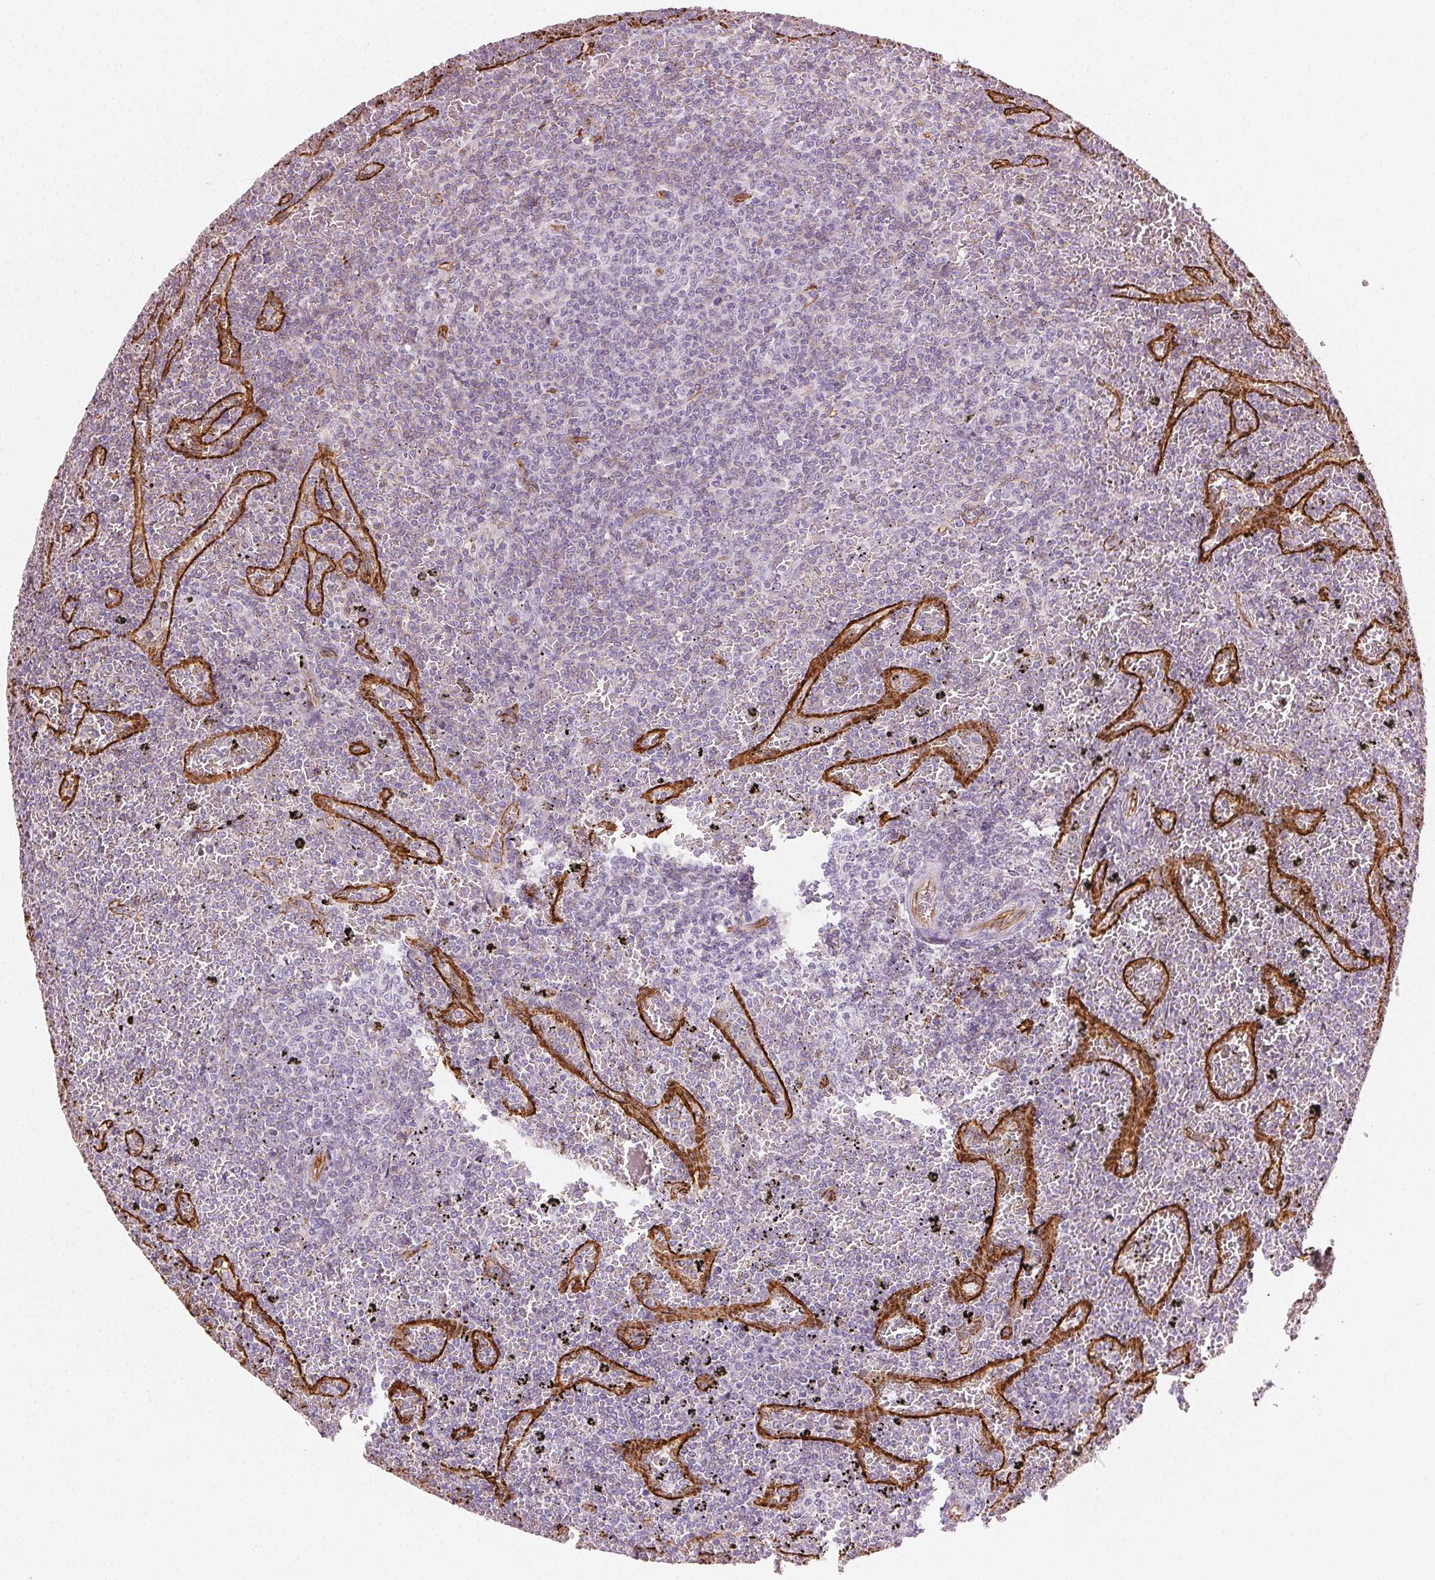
{"staining": {"intensity": "negative", "quantity": "none", "location": "none"}, "tissue": "lymphoma", "cell_type": "Tumor cells", "image_type": "cancer", "snomed": [{"axis": "morphology", "description": "Malignant lymphoma, non-Hodgkin's type, Low grade"}, {"axis": "topography", "description": "Spleen"}], "caption": "Tumor cells are negative for brown protein staining in low-grade malignant lymphoma, non-Hodgkin's type.", "gene": "AIF1L", "patient": {"sex": "female", "age": 77}}